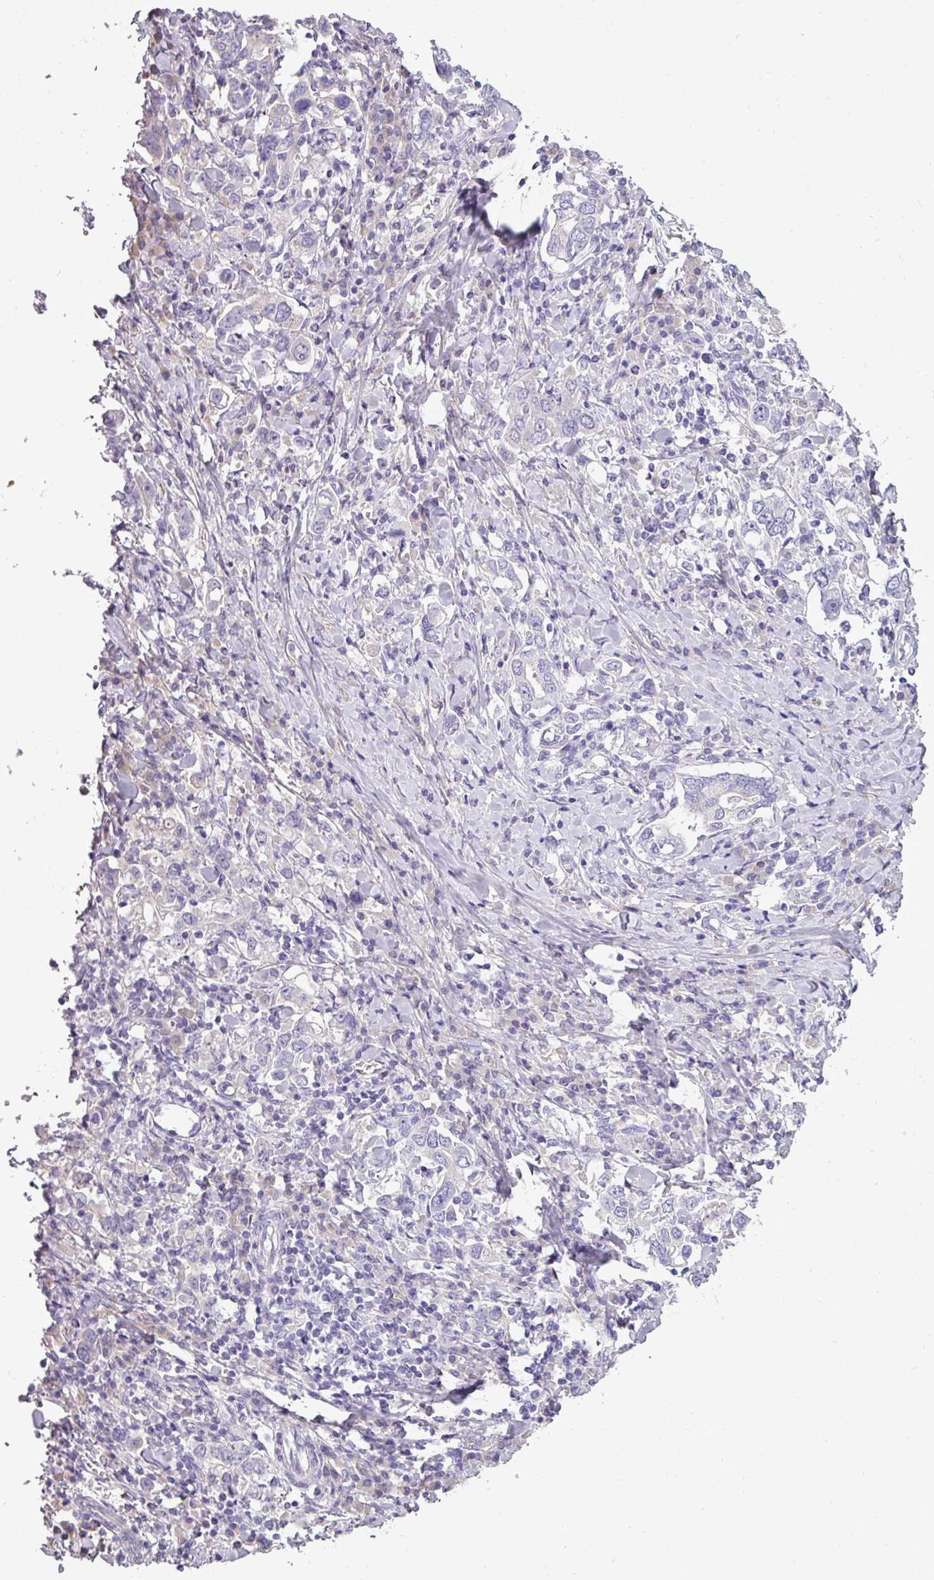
{"staining": {"intensity": "negative", "quantity": "none", "location": "none"}, "tissue": "stomach cancer", "cell_type": "Tumor cells", "image_type": "cancer", "snomed": [{"axis": "morphology", "description": "Adenocarcinoma, NOS"}, {"axis": "topography", "description": "Stomach, upper"}, {"axis": "topography", "description": "Stomach"}], "caption": "Immunohistochemistry (IHC) micrograph of neoplastic tissue: human stomach cancer (adenocarcinoma) stained with DAB (3,3'-diaminobenzidine) exhibits no significant protein positivity in tumor cells.", "gene": "DNAAF9", "patient": {"sex": "male", "age": 62}}